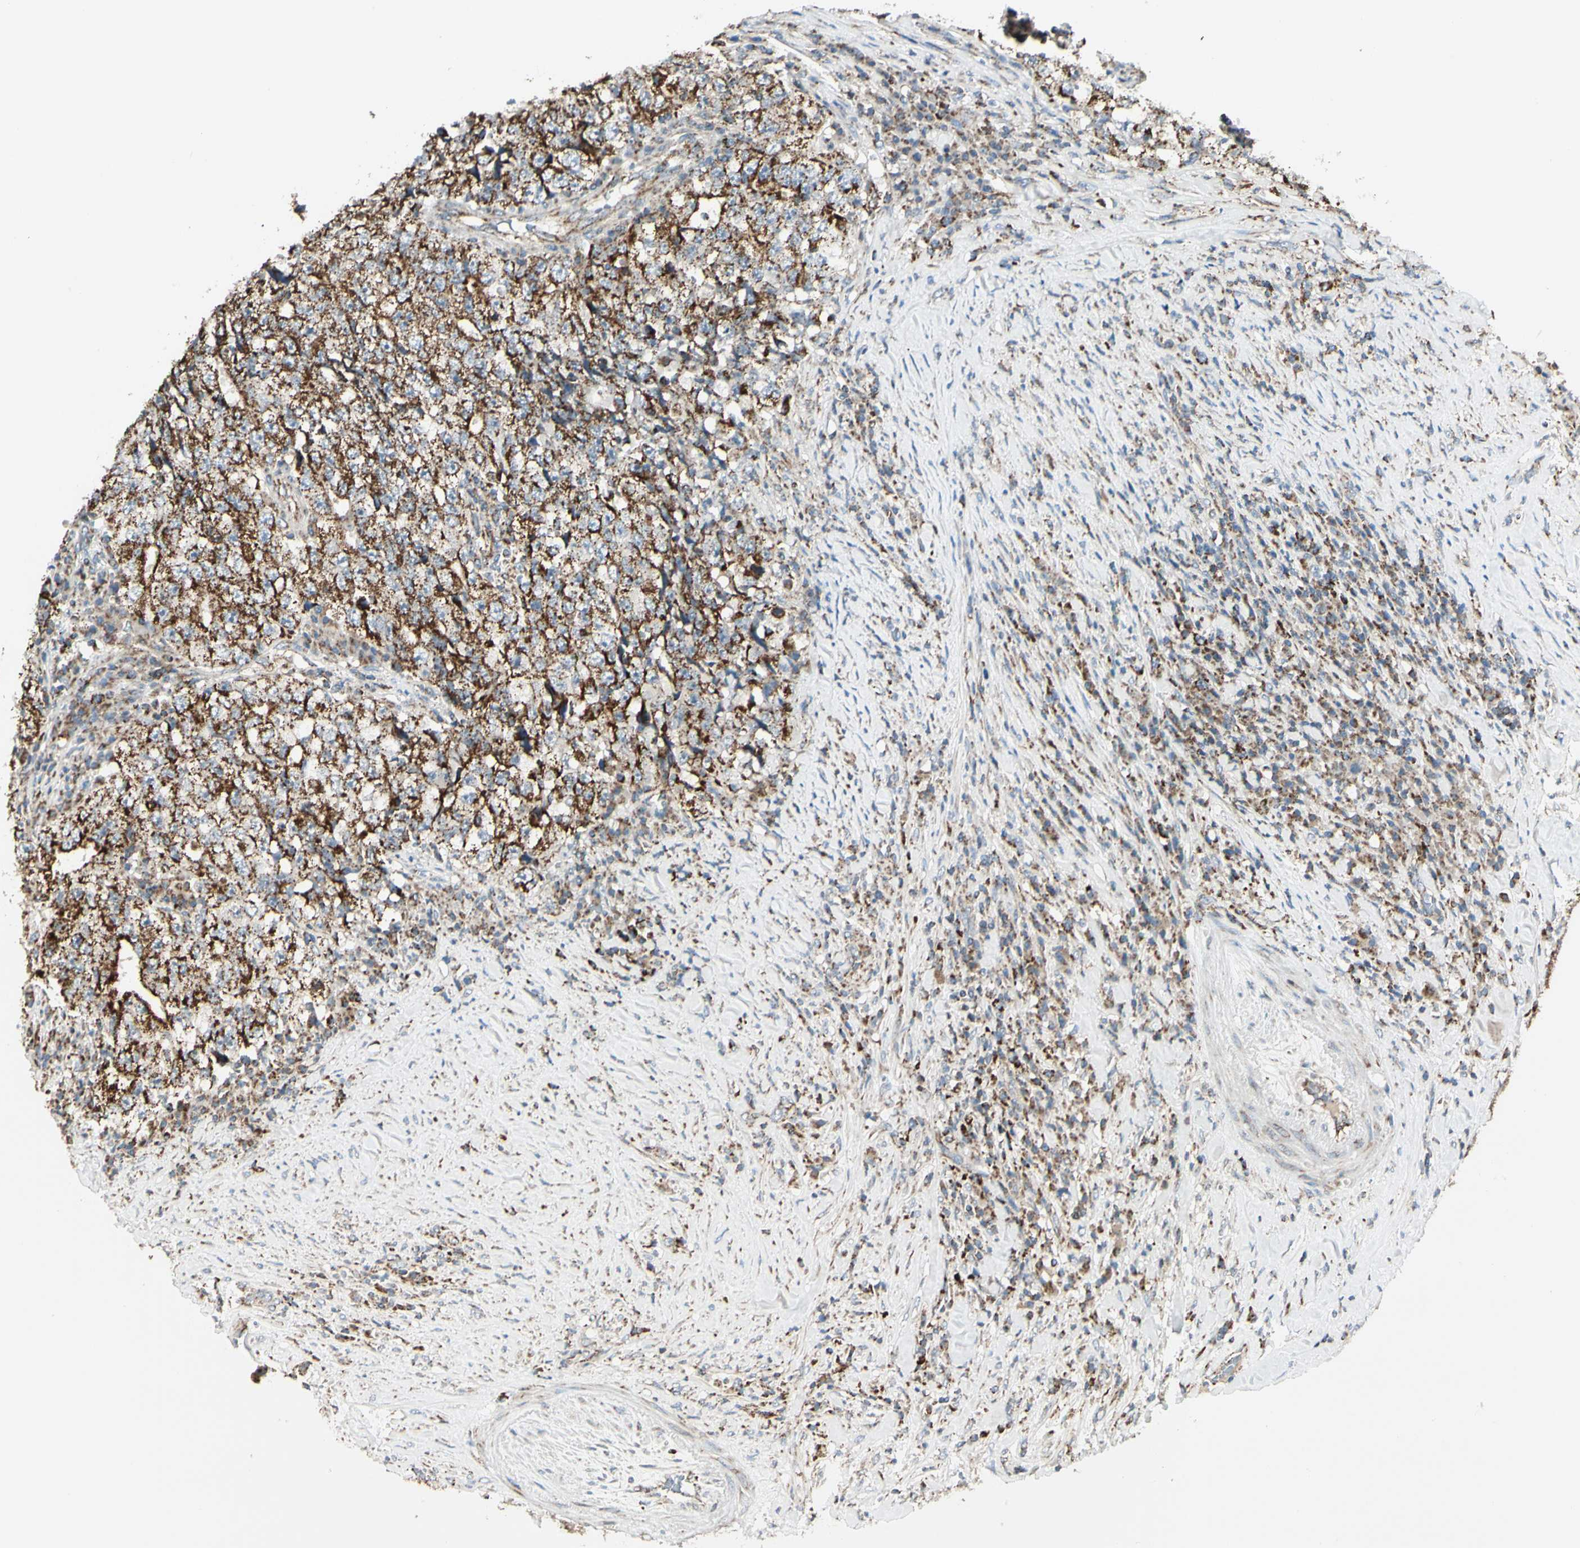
{"staining": {"intensity": "strong", "quantity": ">75%", "location": "cytoplasmic/membranous"}, "tissue": "testis cancer", "cell_type": "Tumor cells", "image_type": "cancer", "snomed": [{"axis": "morphology", "description": "Necrosis, NOS"}, {"axis": "morphology", "description": "Carcinoma, Embryonal, NOS"}, {"axis": "topography", "description": "Testis"}], "caption": "Approximately >75% of tumor cells in human testis cancer (embryonal carcinoma) exhibit strong cytoplasmic/membranous protein positivity as visualized by brown immunohistochemical staining.", "gene": "ANKS6", "patient": {"sex": "male", "age": 19}}